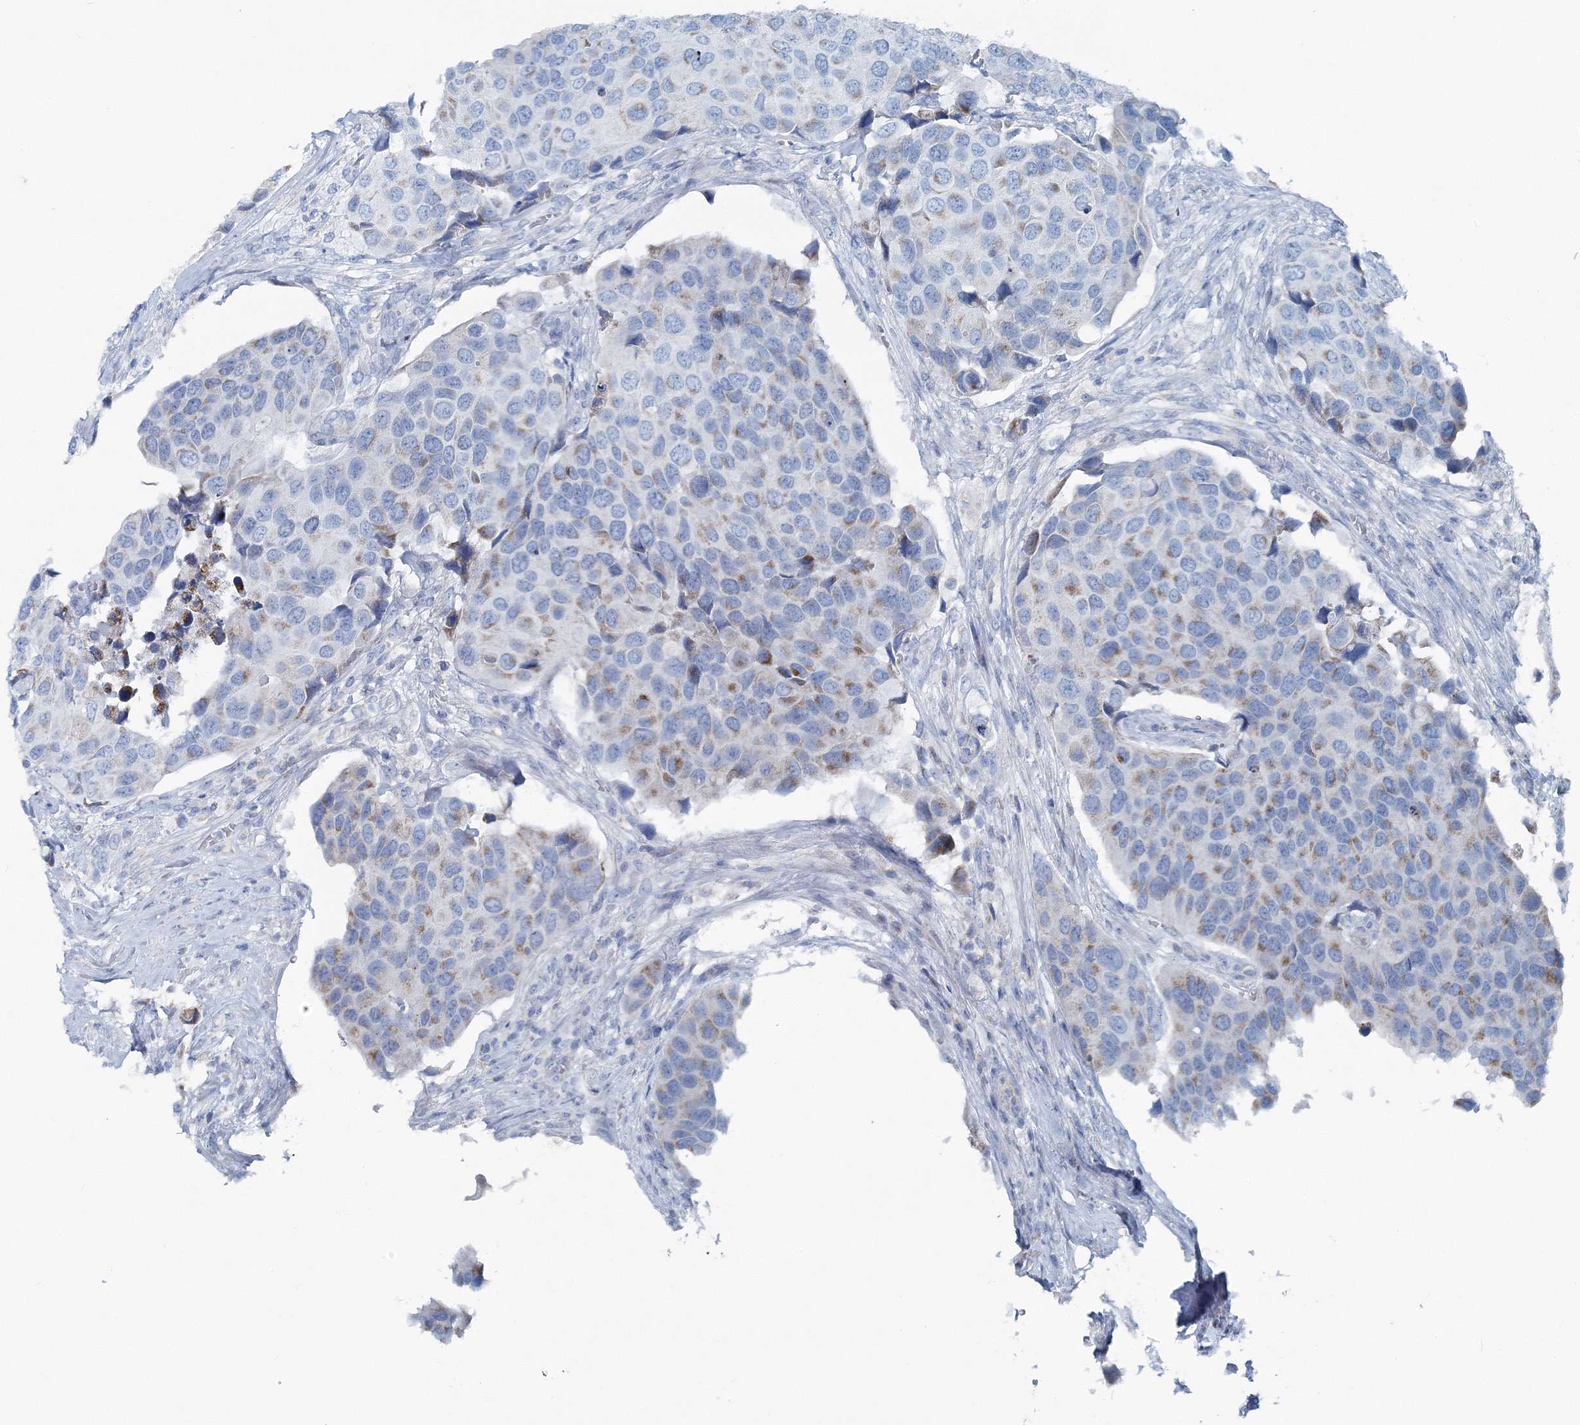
{"staining": {"intensity": "weak", "quantity": "25%-75%", "location": "cytoplasmic/membranous"}, "tissue": "urothelial cancer", "cell_type": "Tumor cells", "image_type": "cancer", "snomed": [{"axis": "morphology", "description": "Urothelial carcinoma, High grade"}, {"axis": "topography", "description": "Urinary bladder"}], "caption": "The histopathology image demonstrates immunohistochemical staining of high-grade urothelial carcinoma. There is weak cytoplasmic/membranous expression is appreciated in approximately 25%-75% of tumor cells.", "gene": "GABARAPL2", "patient": {"sex": "male", "age": 74}}